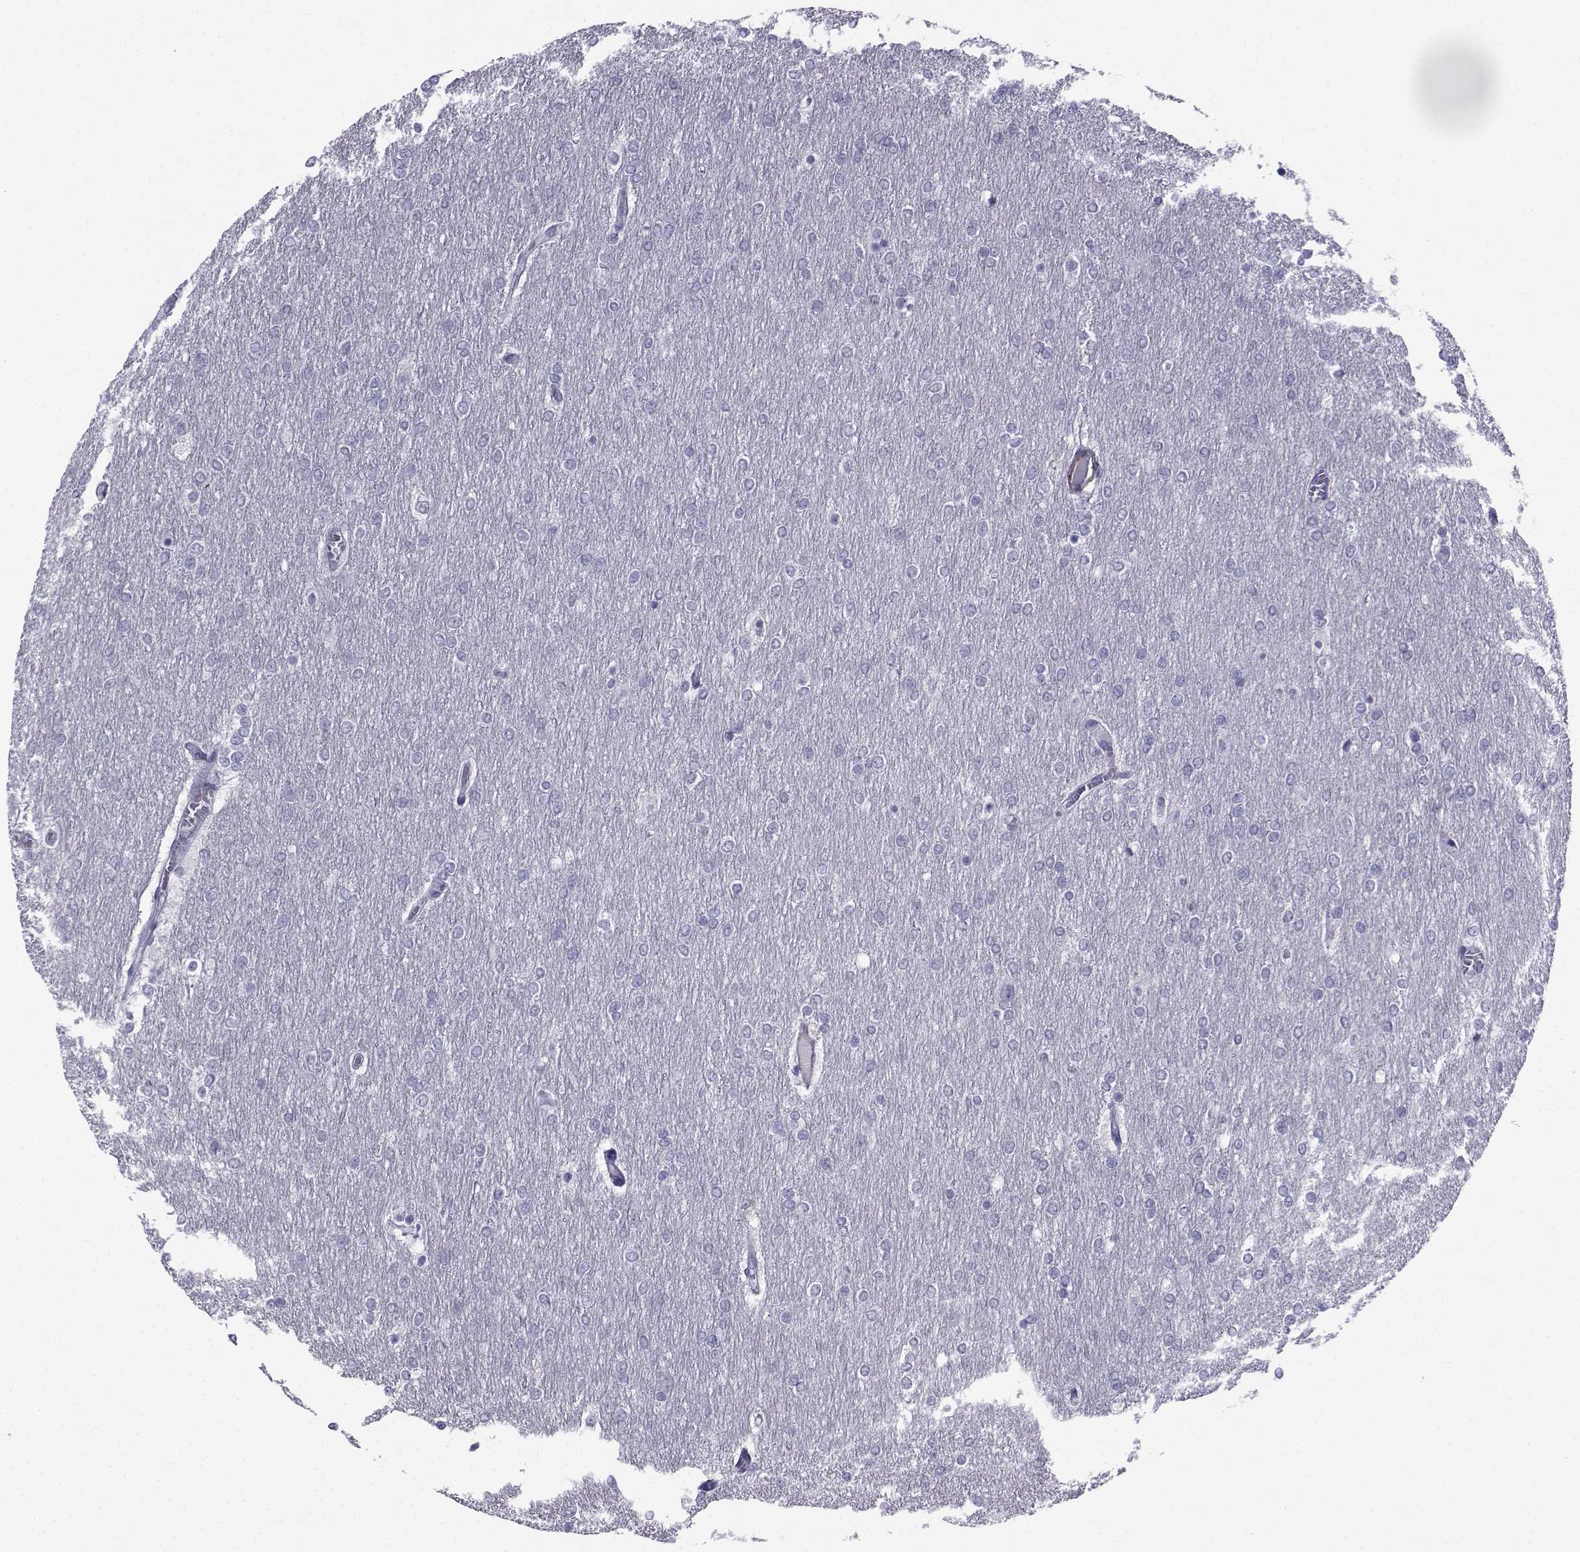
{"staining": {"intensity": "negative", "quantity": "none", "location": "none"}, "tissue": "glioma", "cell_type": "Tumor cells", "image_type": "cancer", "snomed": [{"axis": "morphology", "description": "Glioma, malignant, High grade"}, {"axis": "topography", "description": "Brain"}], "caption": "Tumor cells are negative for protein expression in human malignant glioma (high-grade). Nuclei are stained in blue.", "gene": "SPANXD", "patient": {"sex": "female", "age": 61}}